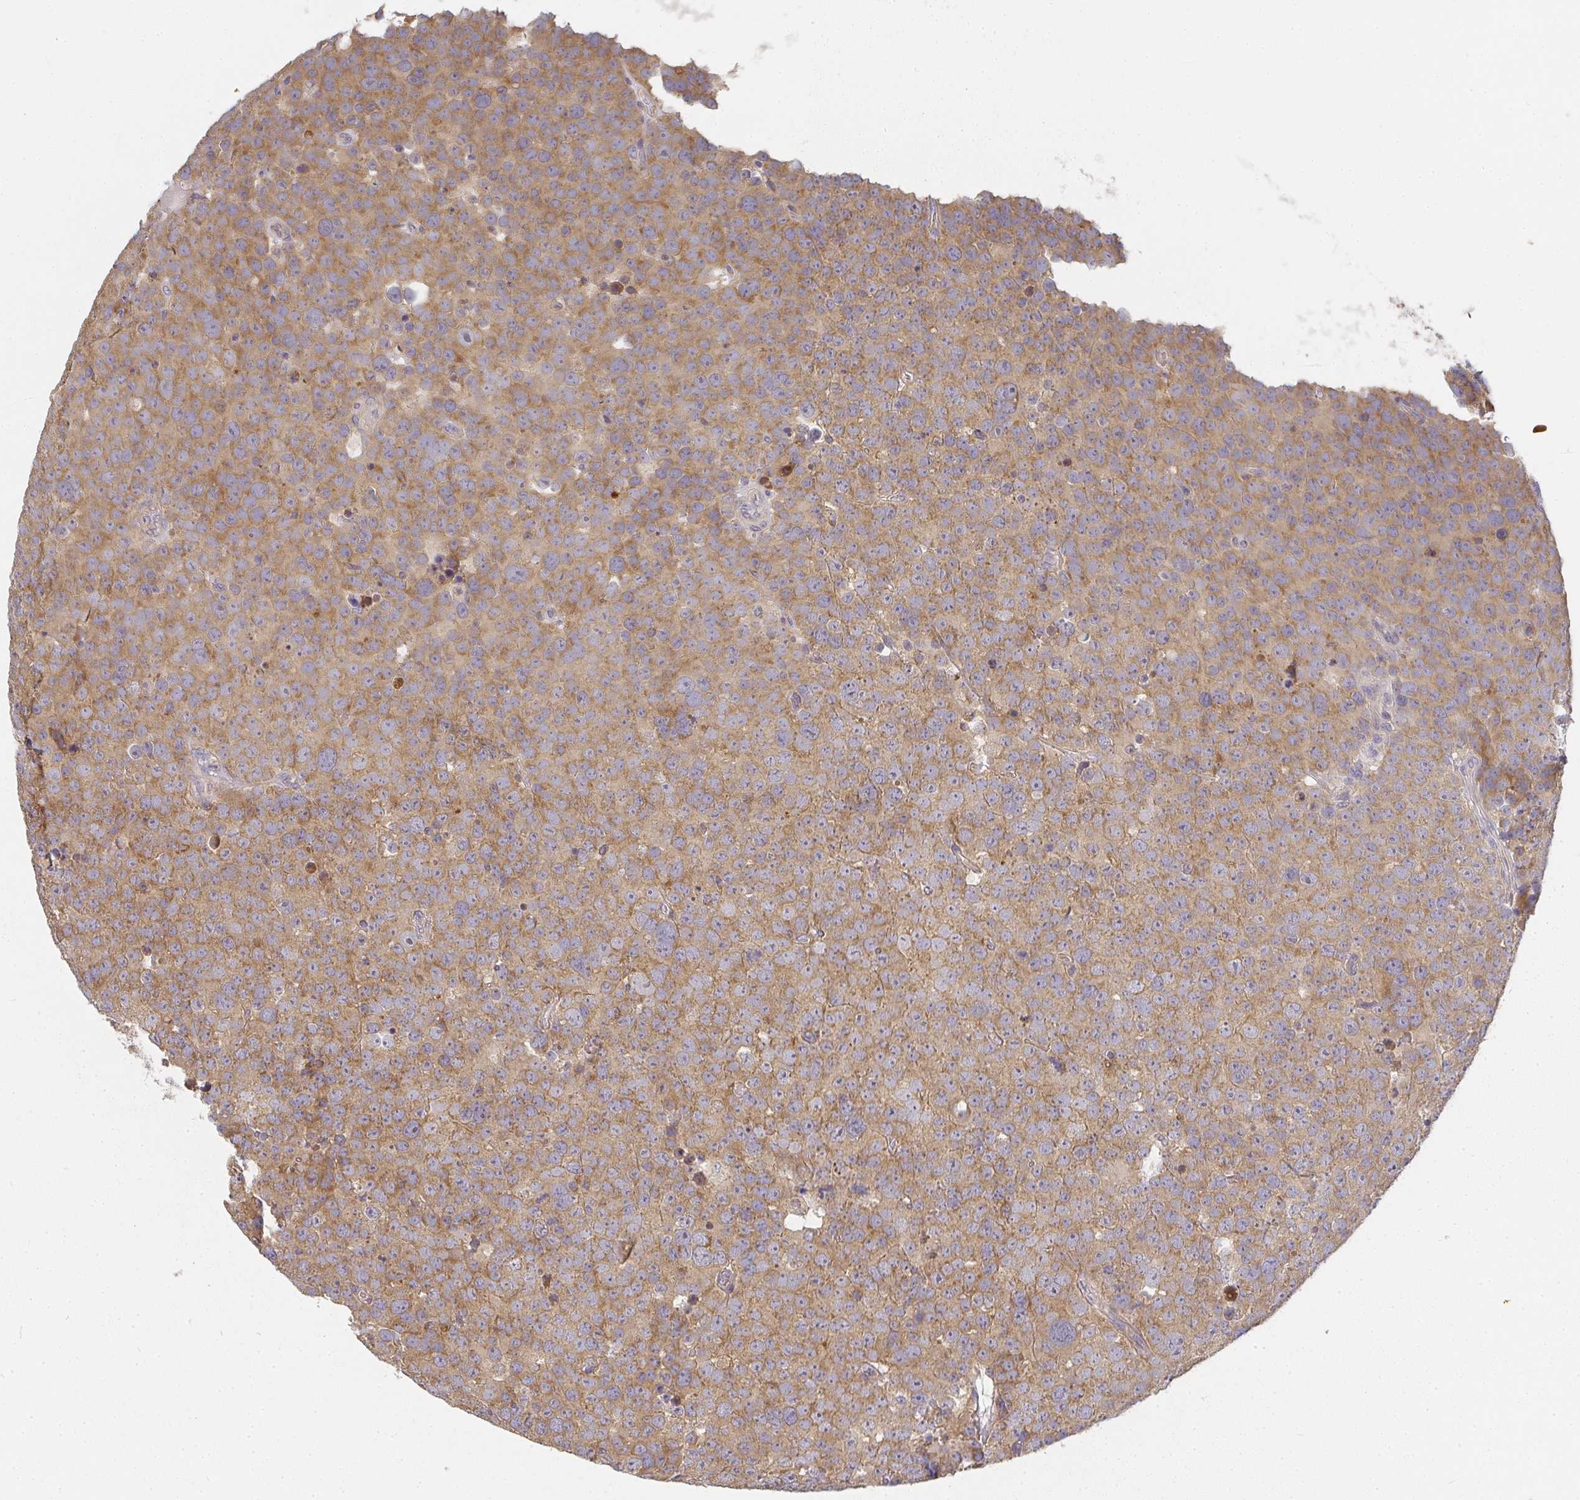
{"staining": {"intensity": "moderate", "quantity": ">75%", "location": "cytoplasmic/membranous"}, "tissue": "testis cancer", "cell_type": "Tumor cells", "image_type": "cancer", "snomed": [{"axis": "morphology", "description": "Seminoma, NOS"}, {"axis": "topography", "description": "Testis"}], "caption": "Testis cancer stained for a protein shows moderate cytoplasmic/membranous positivity in tumor cells.", "gene": "SLC35B3", "patient": {"sex": "male", "age": 71}}